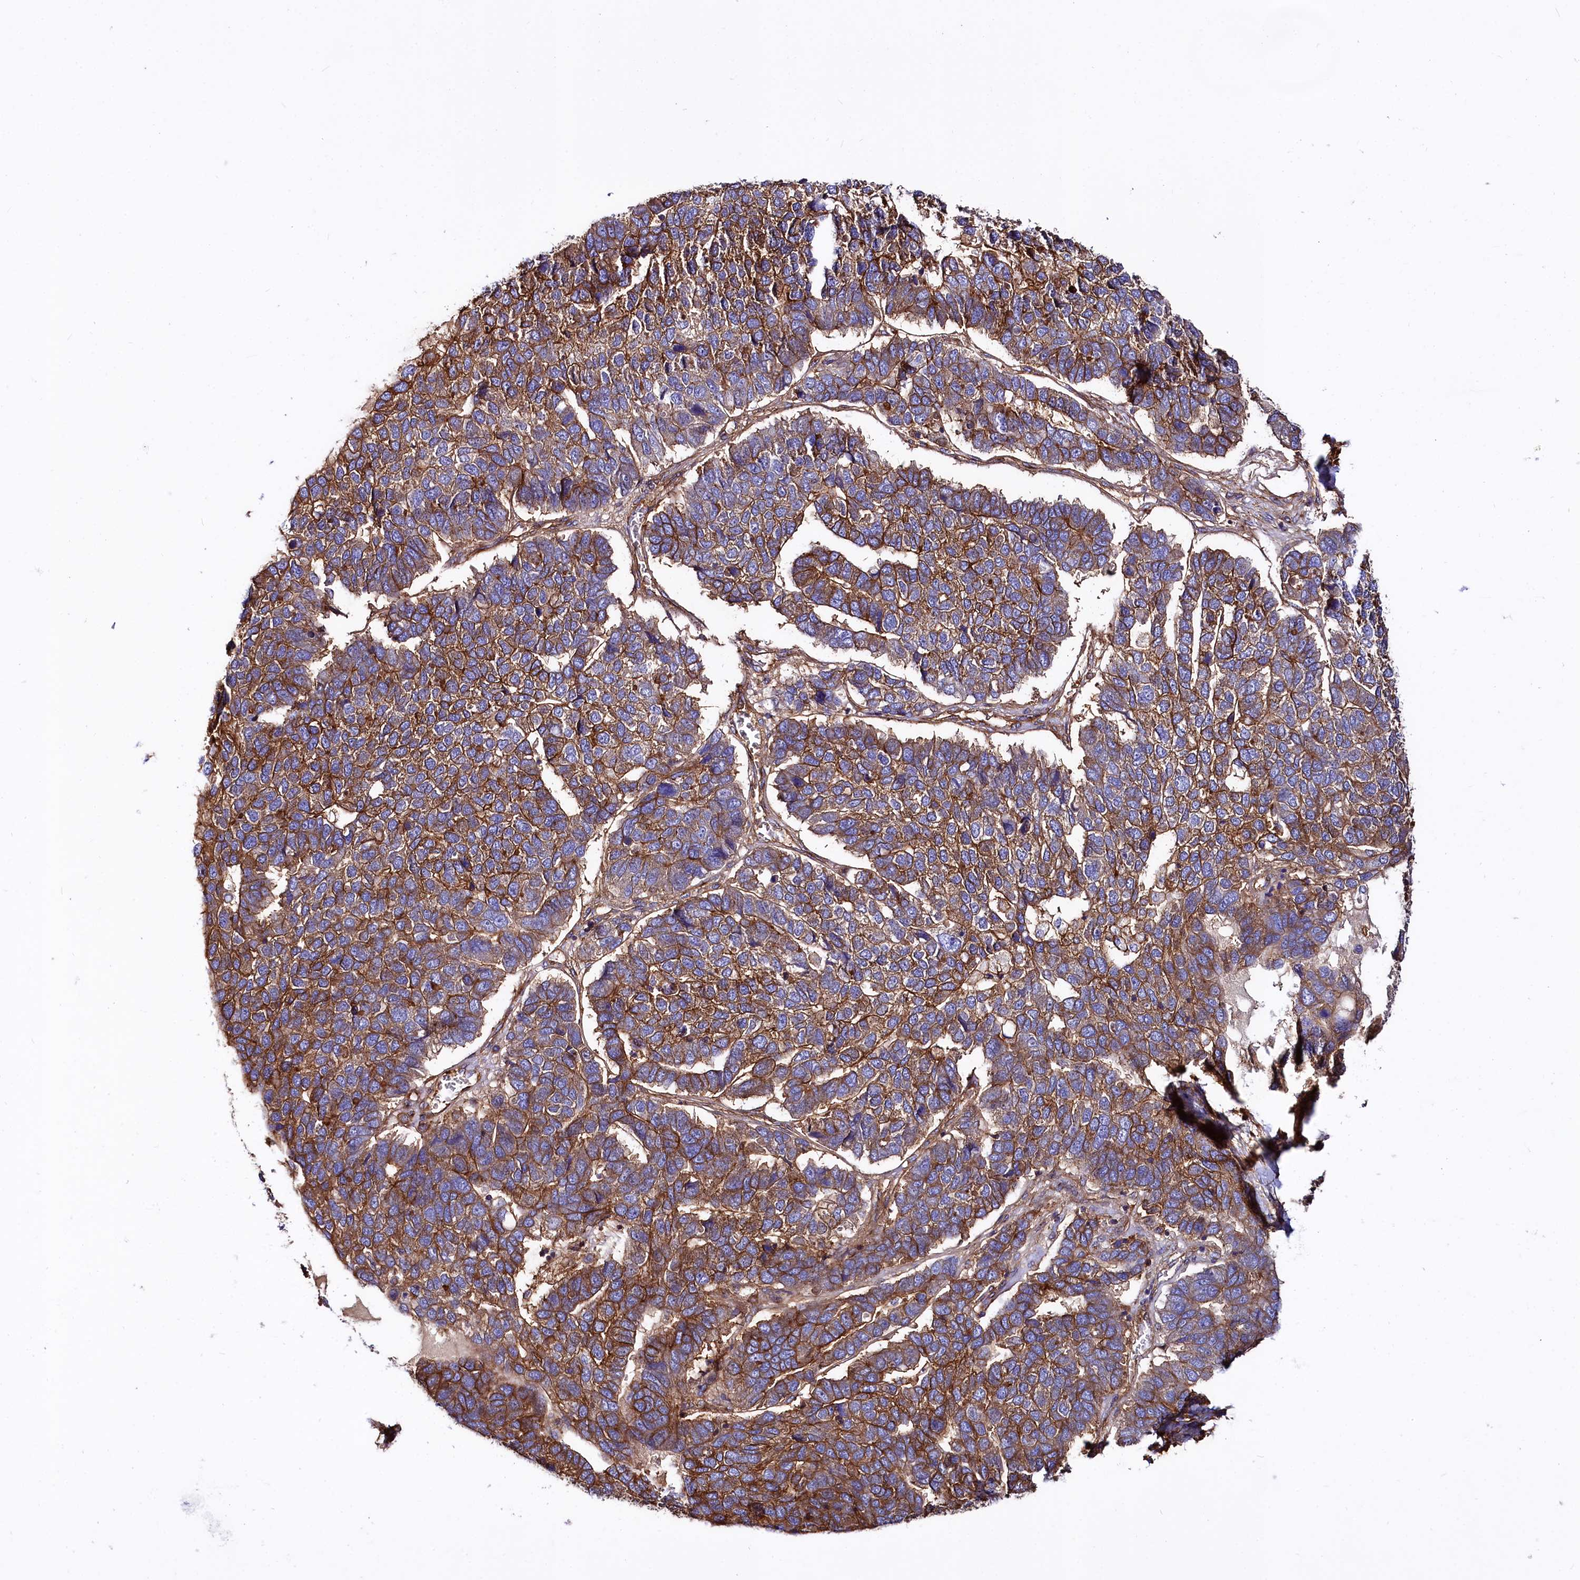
{"staining": {"intensity": "moderate", "quantity": ">75%", "location": "cytoplasmic/membranous"}, "tissue": "pancreatic cancer", "cell_type": "Tumor cells", "image_type": "cancer", "snomed": [{"axis": "morphology", "description": "Adenocarcinoma, NOS"}, {"axis": "topography", "description": "Pancreas"}], "caption": "Approximately >75% of tumor cells in human adenocarcinoma (pancreatic) display moderate cytoplasmic/membranous protein positivity as visualized by brown immunohistochemical staining.", "gene": "ANO6", "patient": {"sex": "female", "age": 61}}